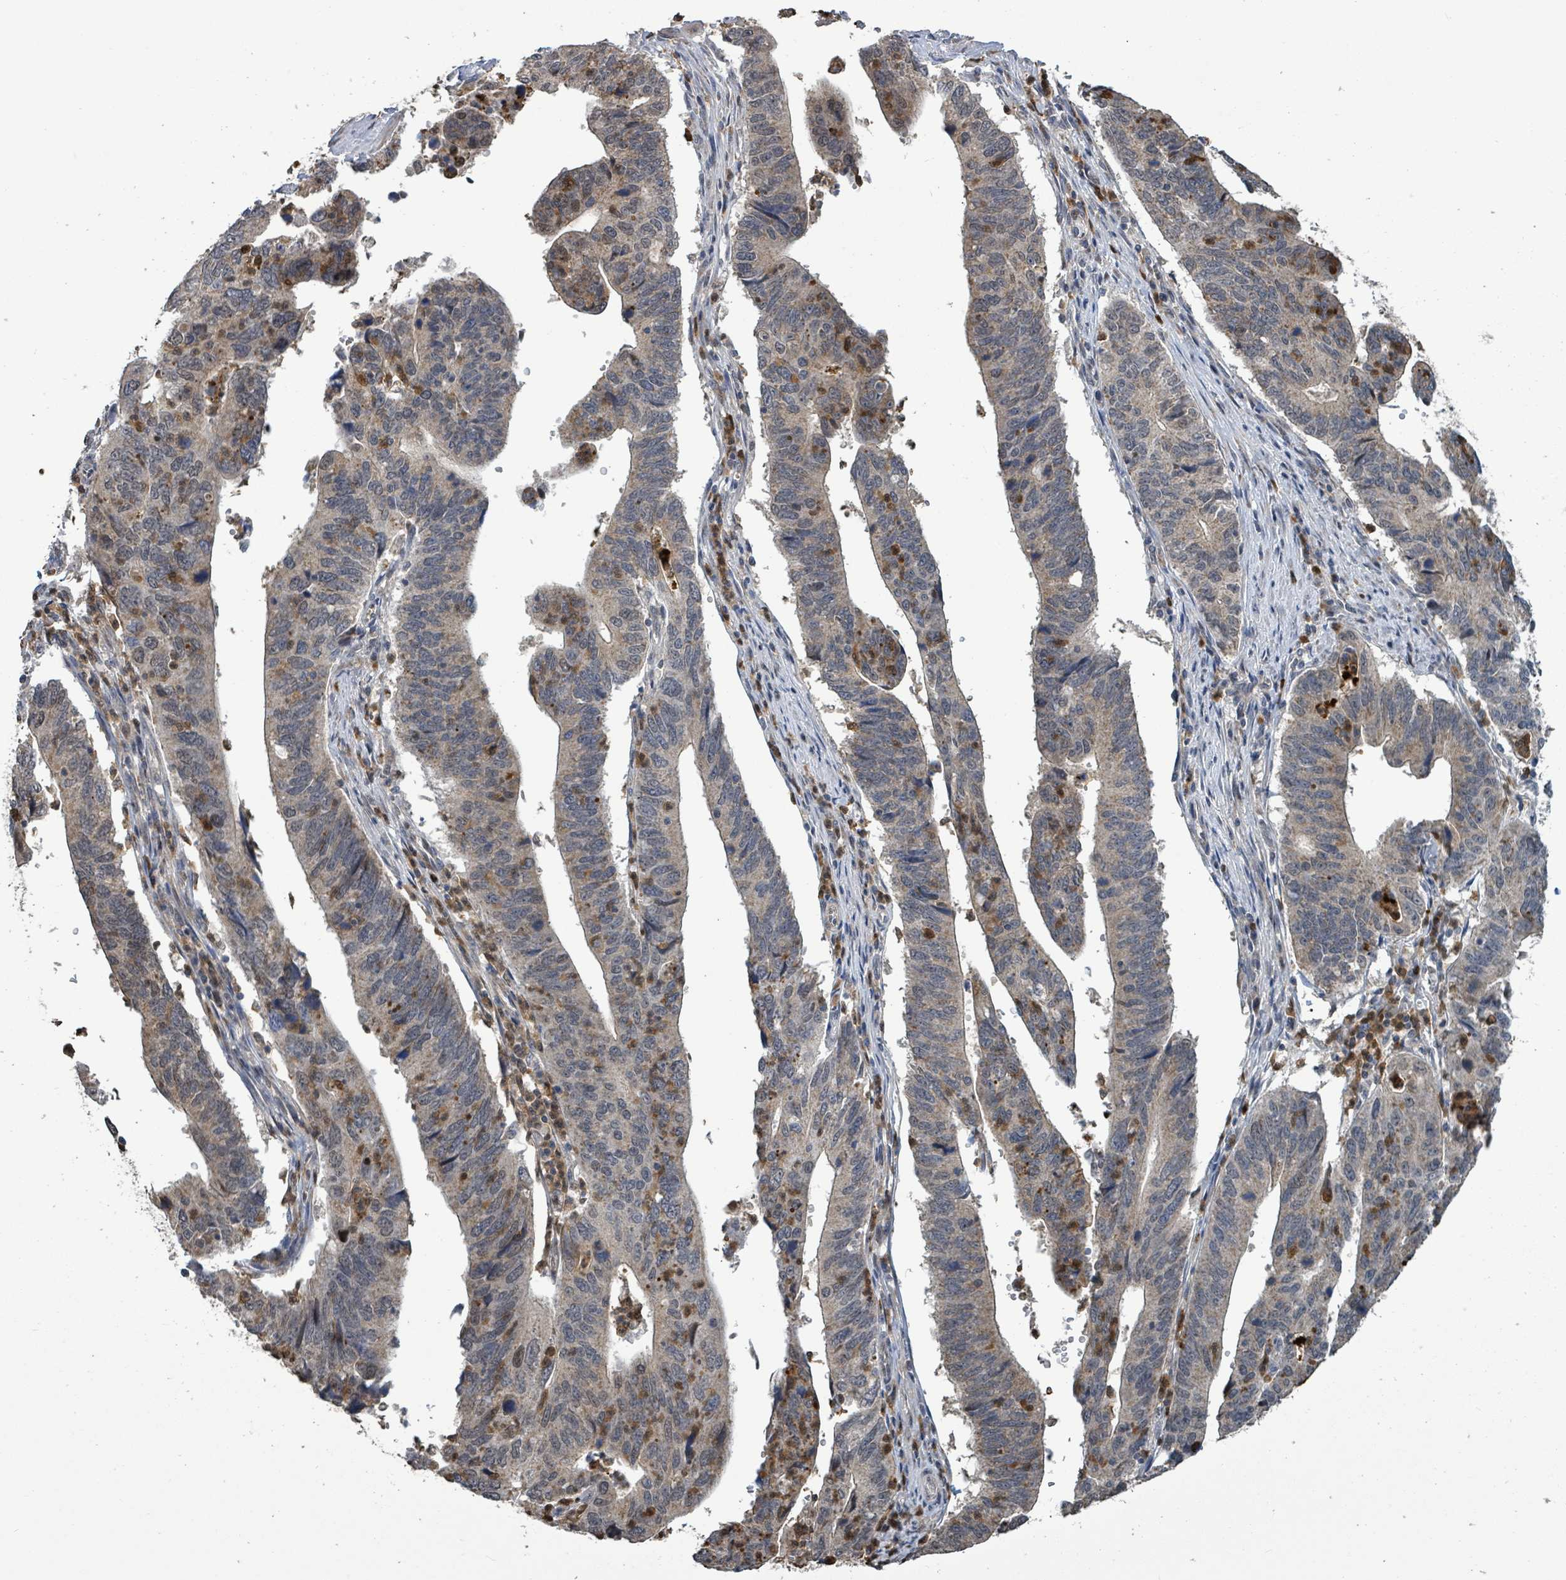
{"staining": {"intensity": "weak", "quantity": "25%-75%", "location": "cytoplasmic/membranous"}, "tissue": "stomach cancer", "cell_type": "Tumor cells", "image_type": "cancer", "snomed": [{"axis": "morphology", "description": "Adenocarcinoma, NOS"}, {"axis": "topography", "description": "Stomach"}], "caption": "Tumor cells demonstrate weak cytoplasmic/membranous expression in approximately 25%-75% of cells in adenocarcinoma (stomach). Nuclei are stained in blue.", "gene": "COQ6", "patient": {"sex": "male", "age": 59}}